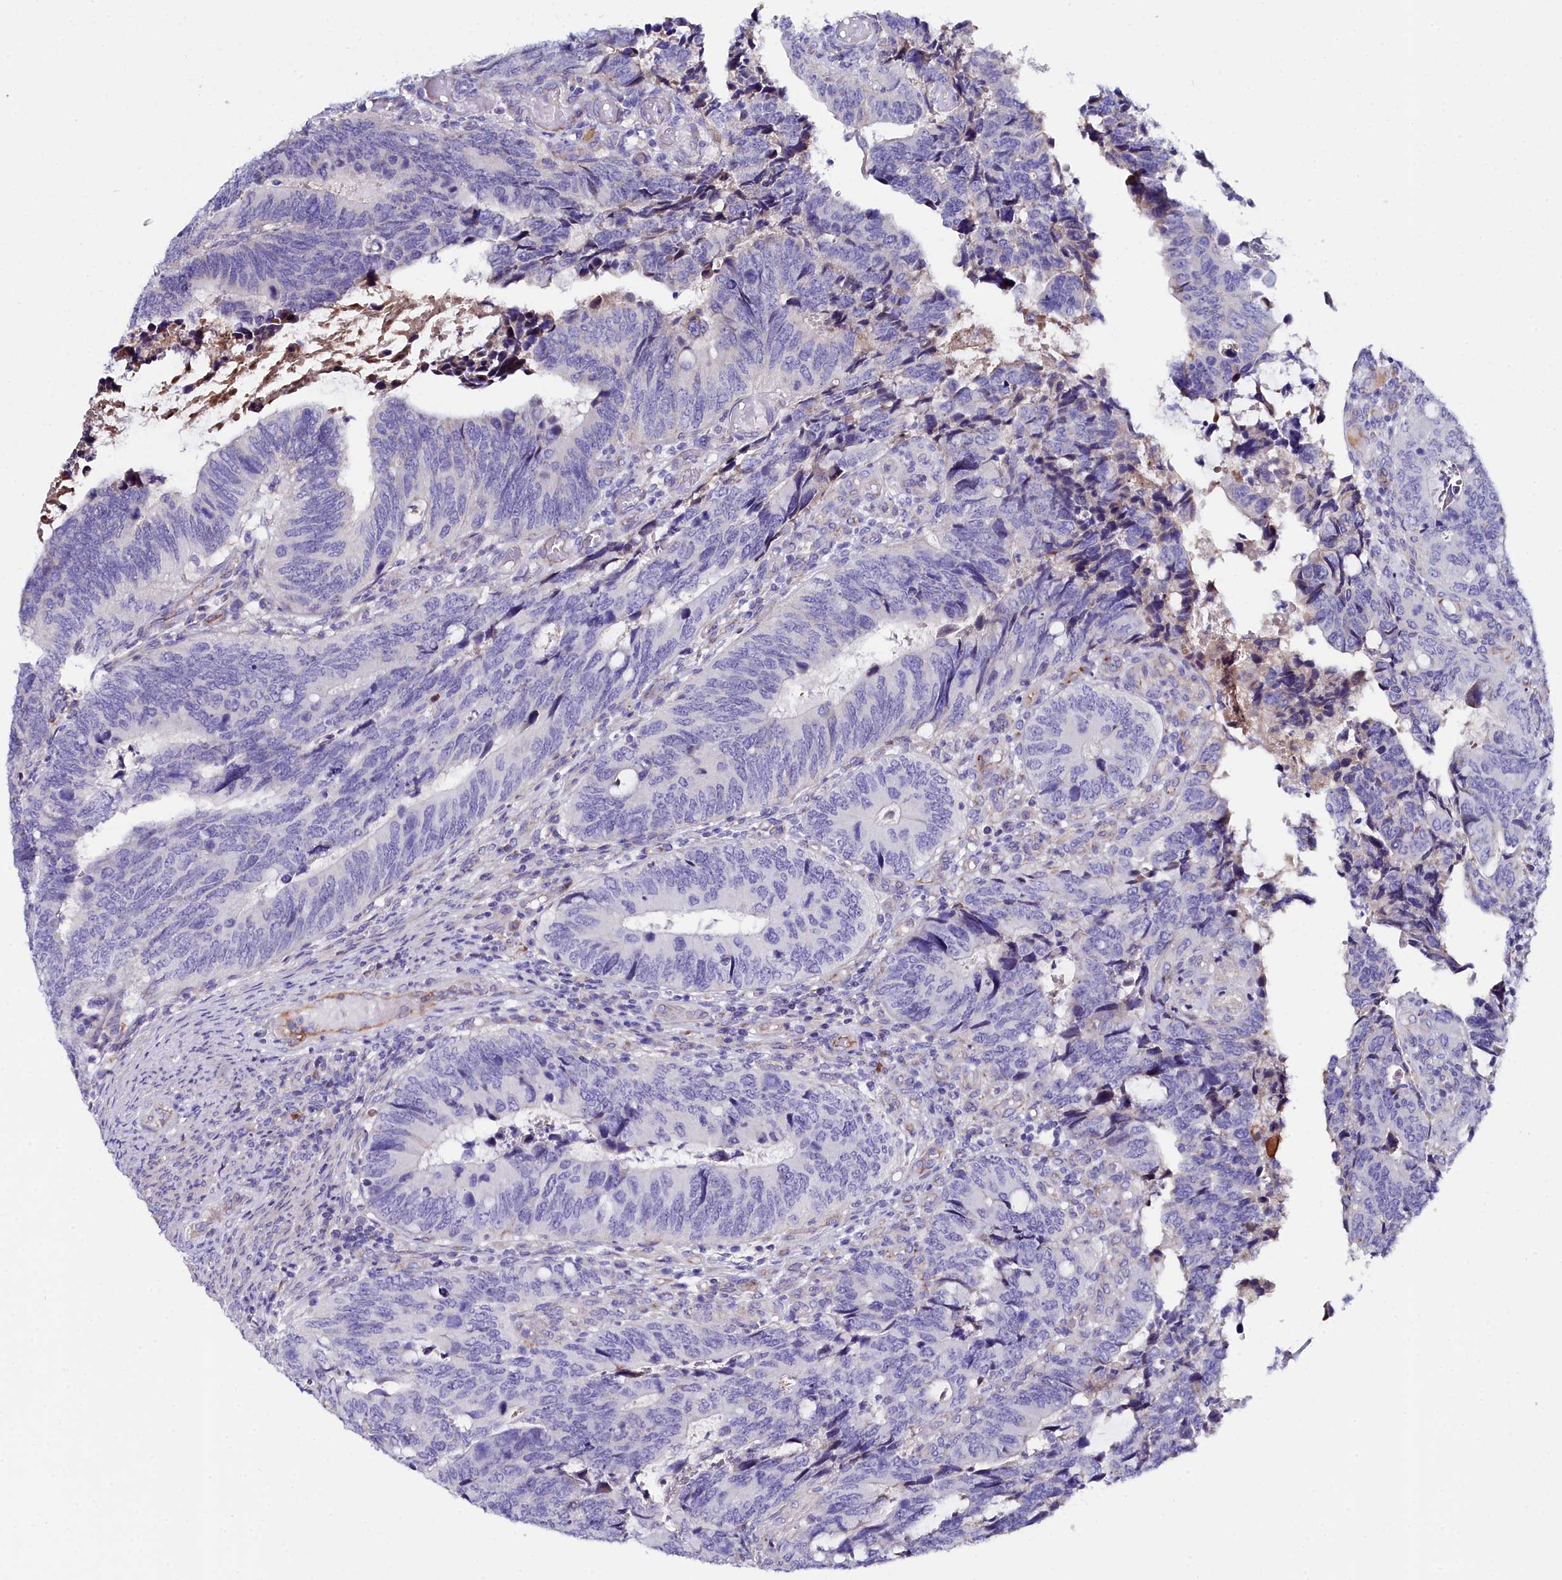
{"staining": {"intensity": "negative", "quantity": "none", "location": "none"}, "tissue": "colorectal cancer", "cell_type": "Tumor cells", "image_type": "cancer", "snomed": [{"axis": "morphology", "description": "Adenocarcinoma, NOS"}, {"axis": "topography", "description": "Colon"}], "caption": "A micrograph of human colorectal cancer is negative for staining in tumor cells.", "gene": "SLC49A3", "patient": {"sex": "male", "age": 87}}